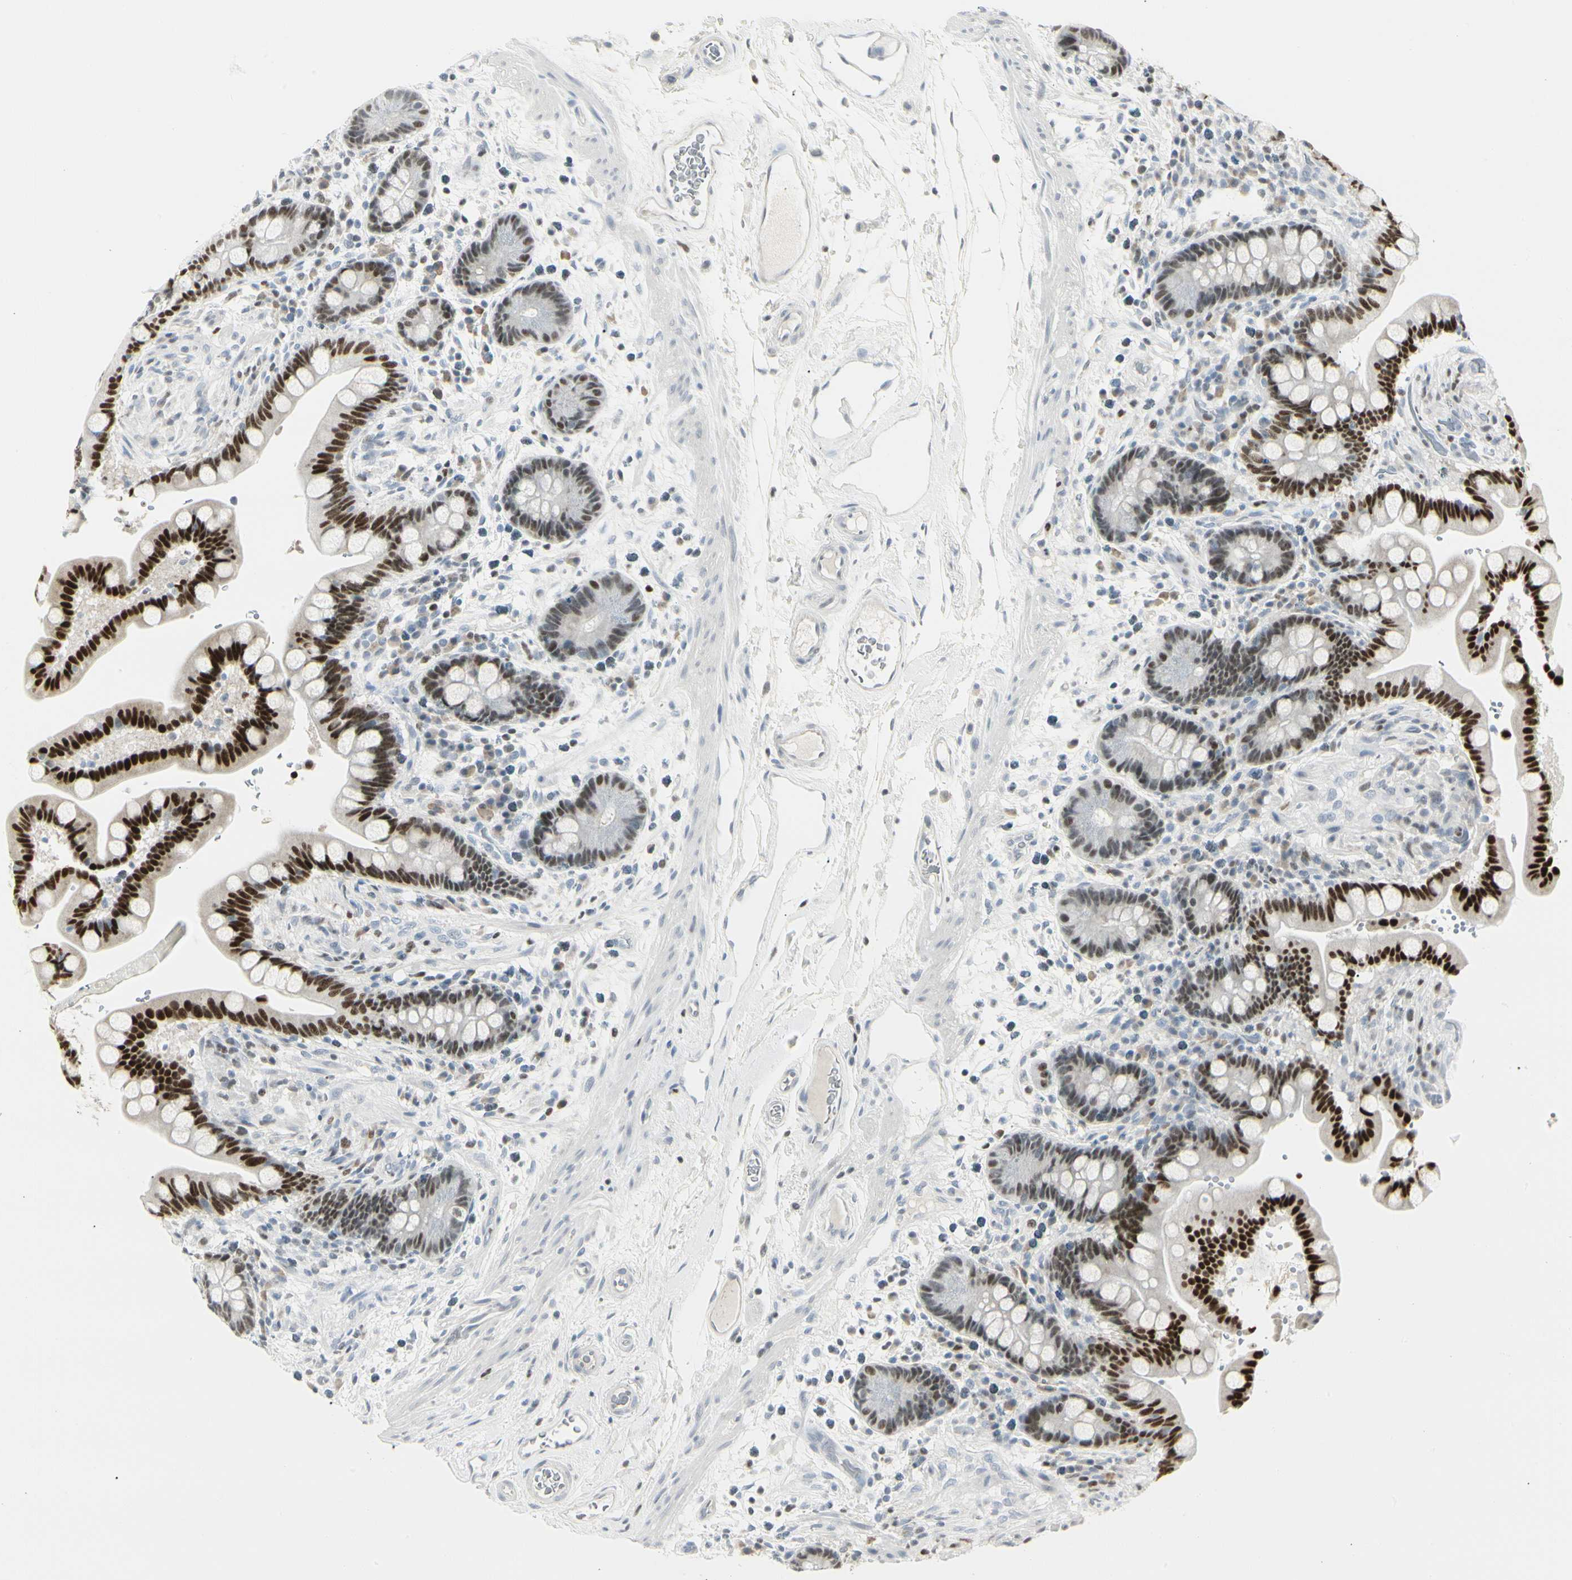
{"staining": {"intensity": "negative", "quantity": "none", "location": "none"}, "tissue": "colon", "cell_type": "Endothelial cells", "image_type": "normal", "snomed": [{"axis": "morphology", "description": "Normal tissue, NOS"}, {"axis": "topography", "description": "Colon"}], "caption": "Immunohistochemistry (IHC) of normal colon demonstrates no positivity in endothelial cells.", "gene": "ZBTB7B", "patient": {"sex": "male", "age": 73}}